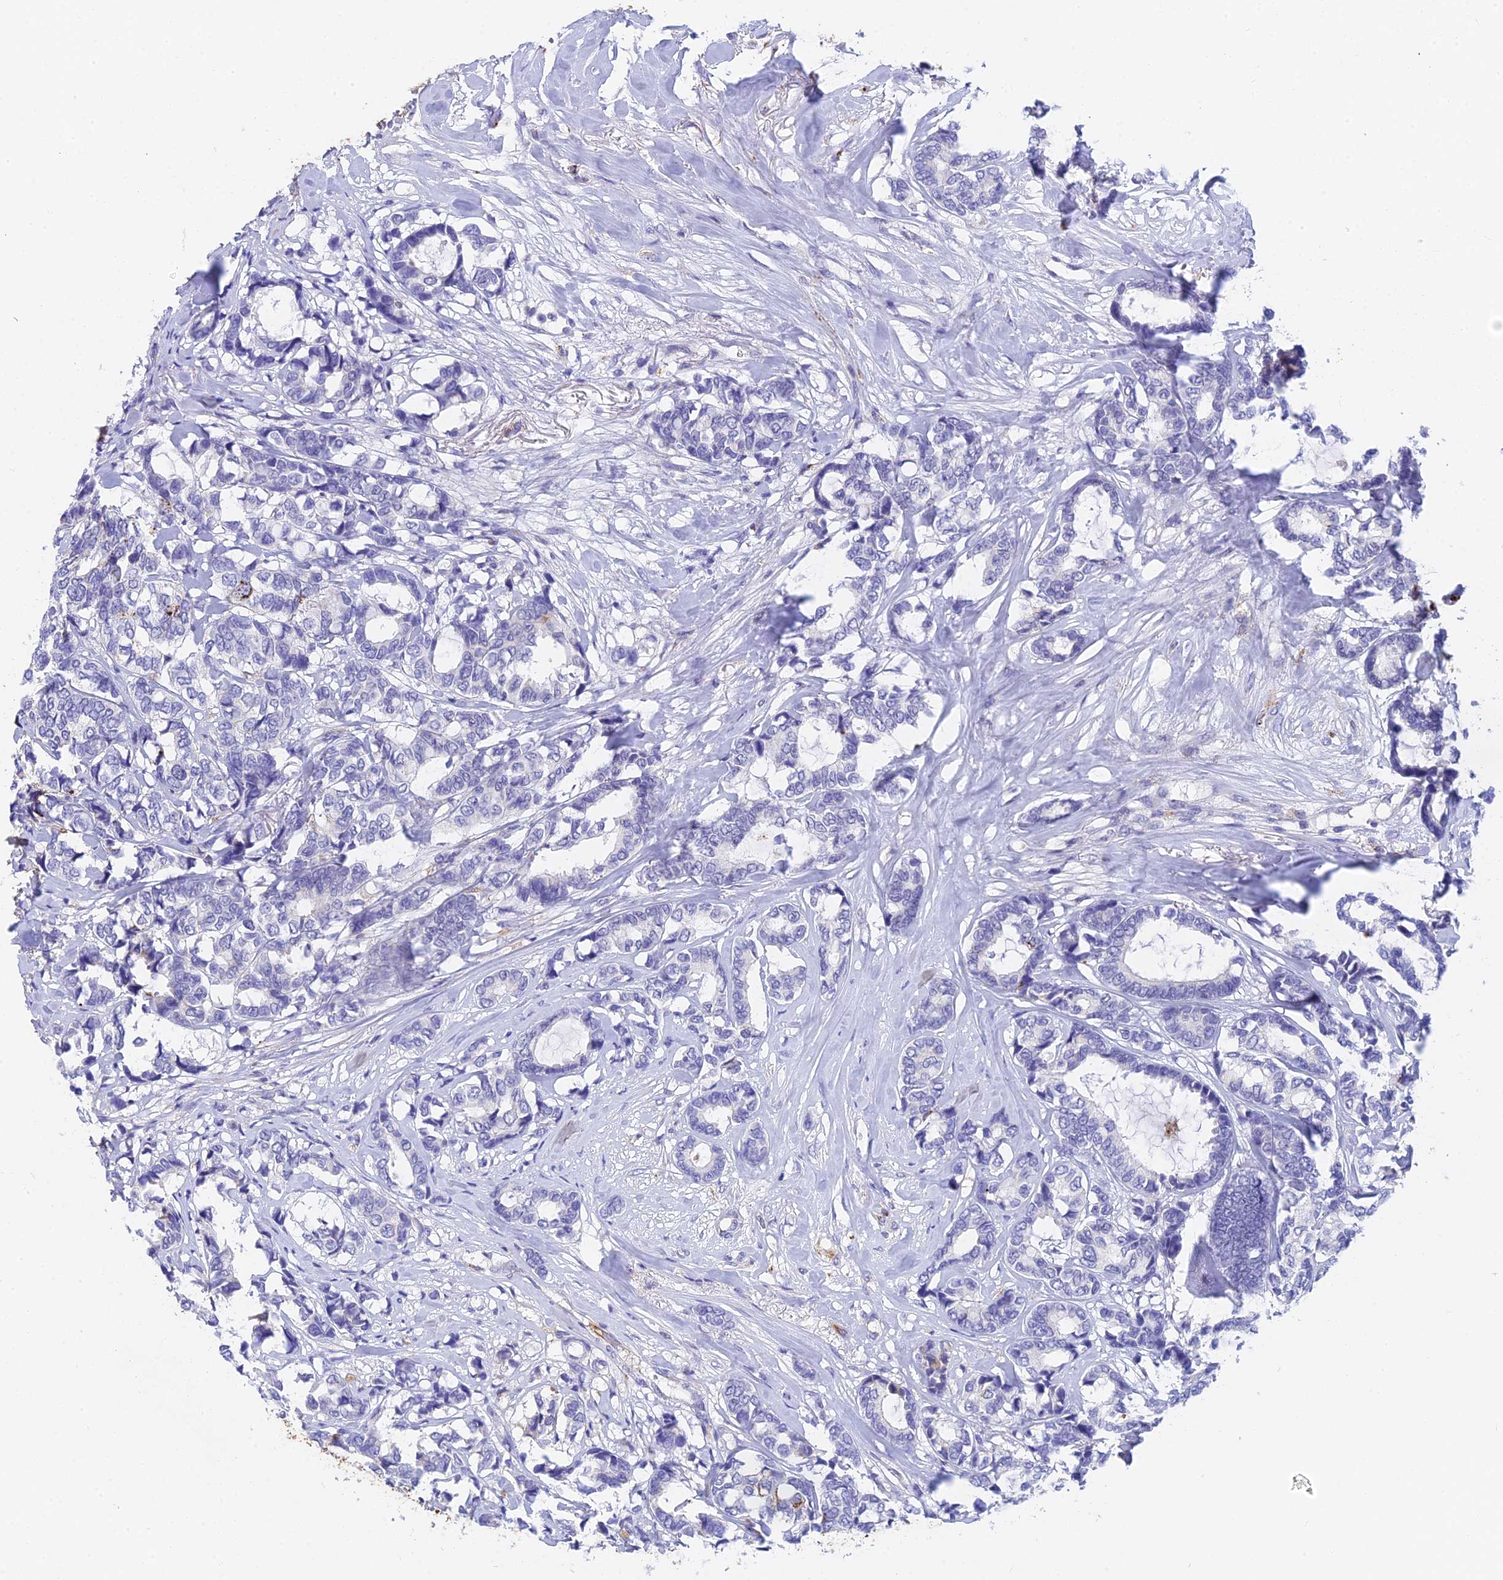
{"staining": {"intensity": "negative", "quantity": "none", "location": "none"}, "tissue": "breast cancer", "cell_type": "Tumor cells", "image_type": "cancer", "snomed": [{"axis": "morphology", "description": "Duct carcinoma"}, {"axis": "topography", "description": "Breast"}], "caption": "Breast intraductal carcinoma was stained to show a protein in brown. There is no significant staining in tumor cells. (DAB immunohistochemistry, high magnification).", "gene": "ADAMTS13", "patient": {"sex": "female", "age": 87}}